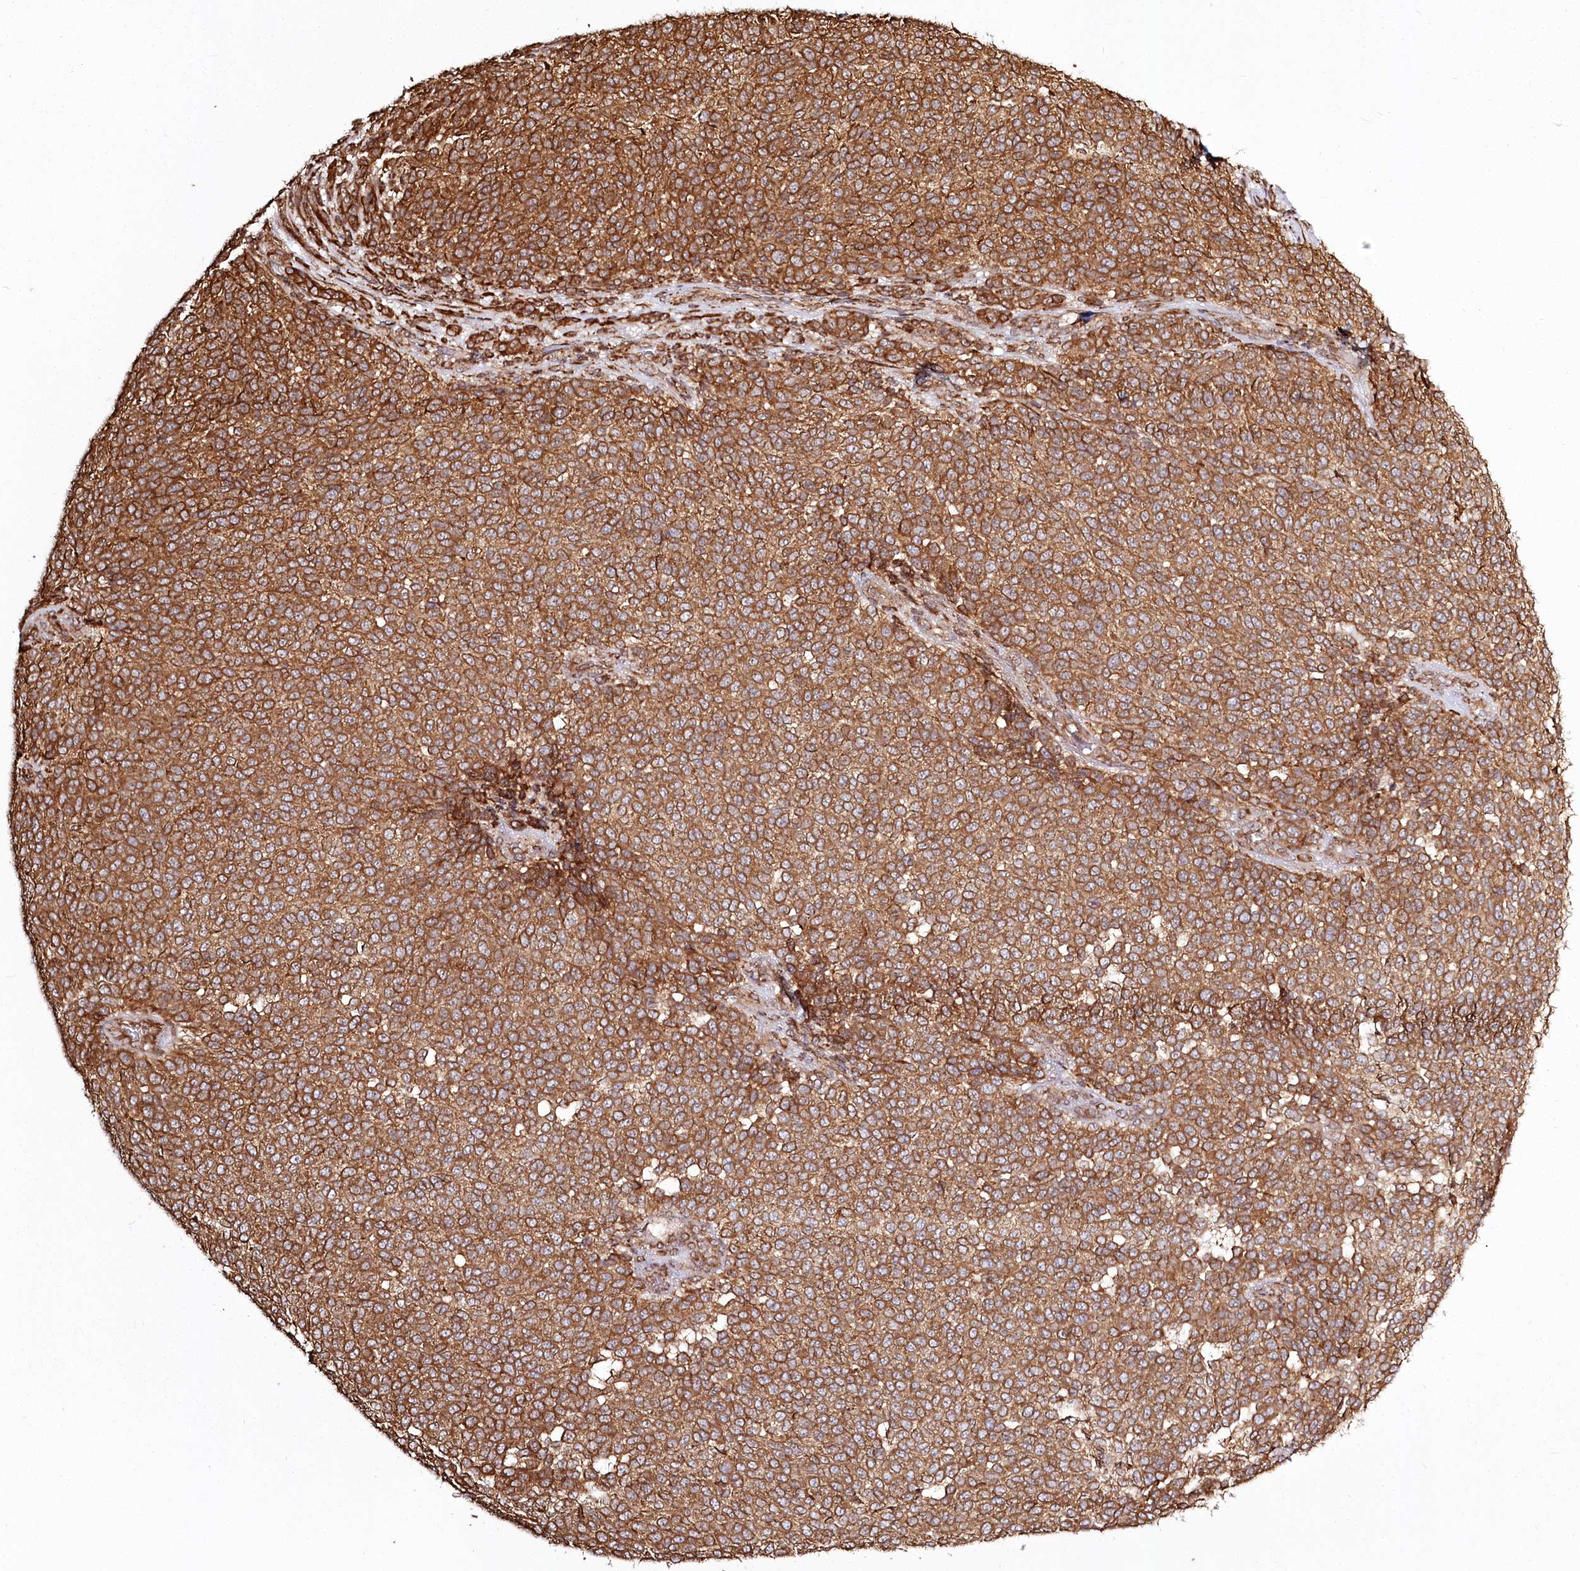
{"staining": {"intensity": "moderate", "quantity": ">75%", "location": "cytoplasmic/membranous"}, "tissue": "melanoma", "cell_type": "Tumor cells", "image_type": "cancer", "snomed": [{"axis": "morphology", "description": "Malignant melanoma, NOS"}, {"axis": "topography", "description": "Skin"}], "caption": "Protein expression analysis of melanoma reveals moderate cytoplasmic/membranous positivity in approximately >75% of tumor cells.", "gene": "FAM13A", "patient": {"sex": "male", "age": 49}}